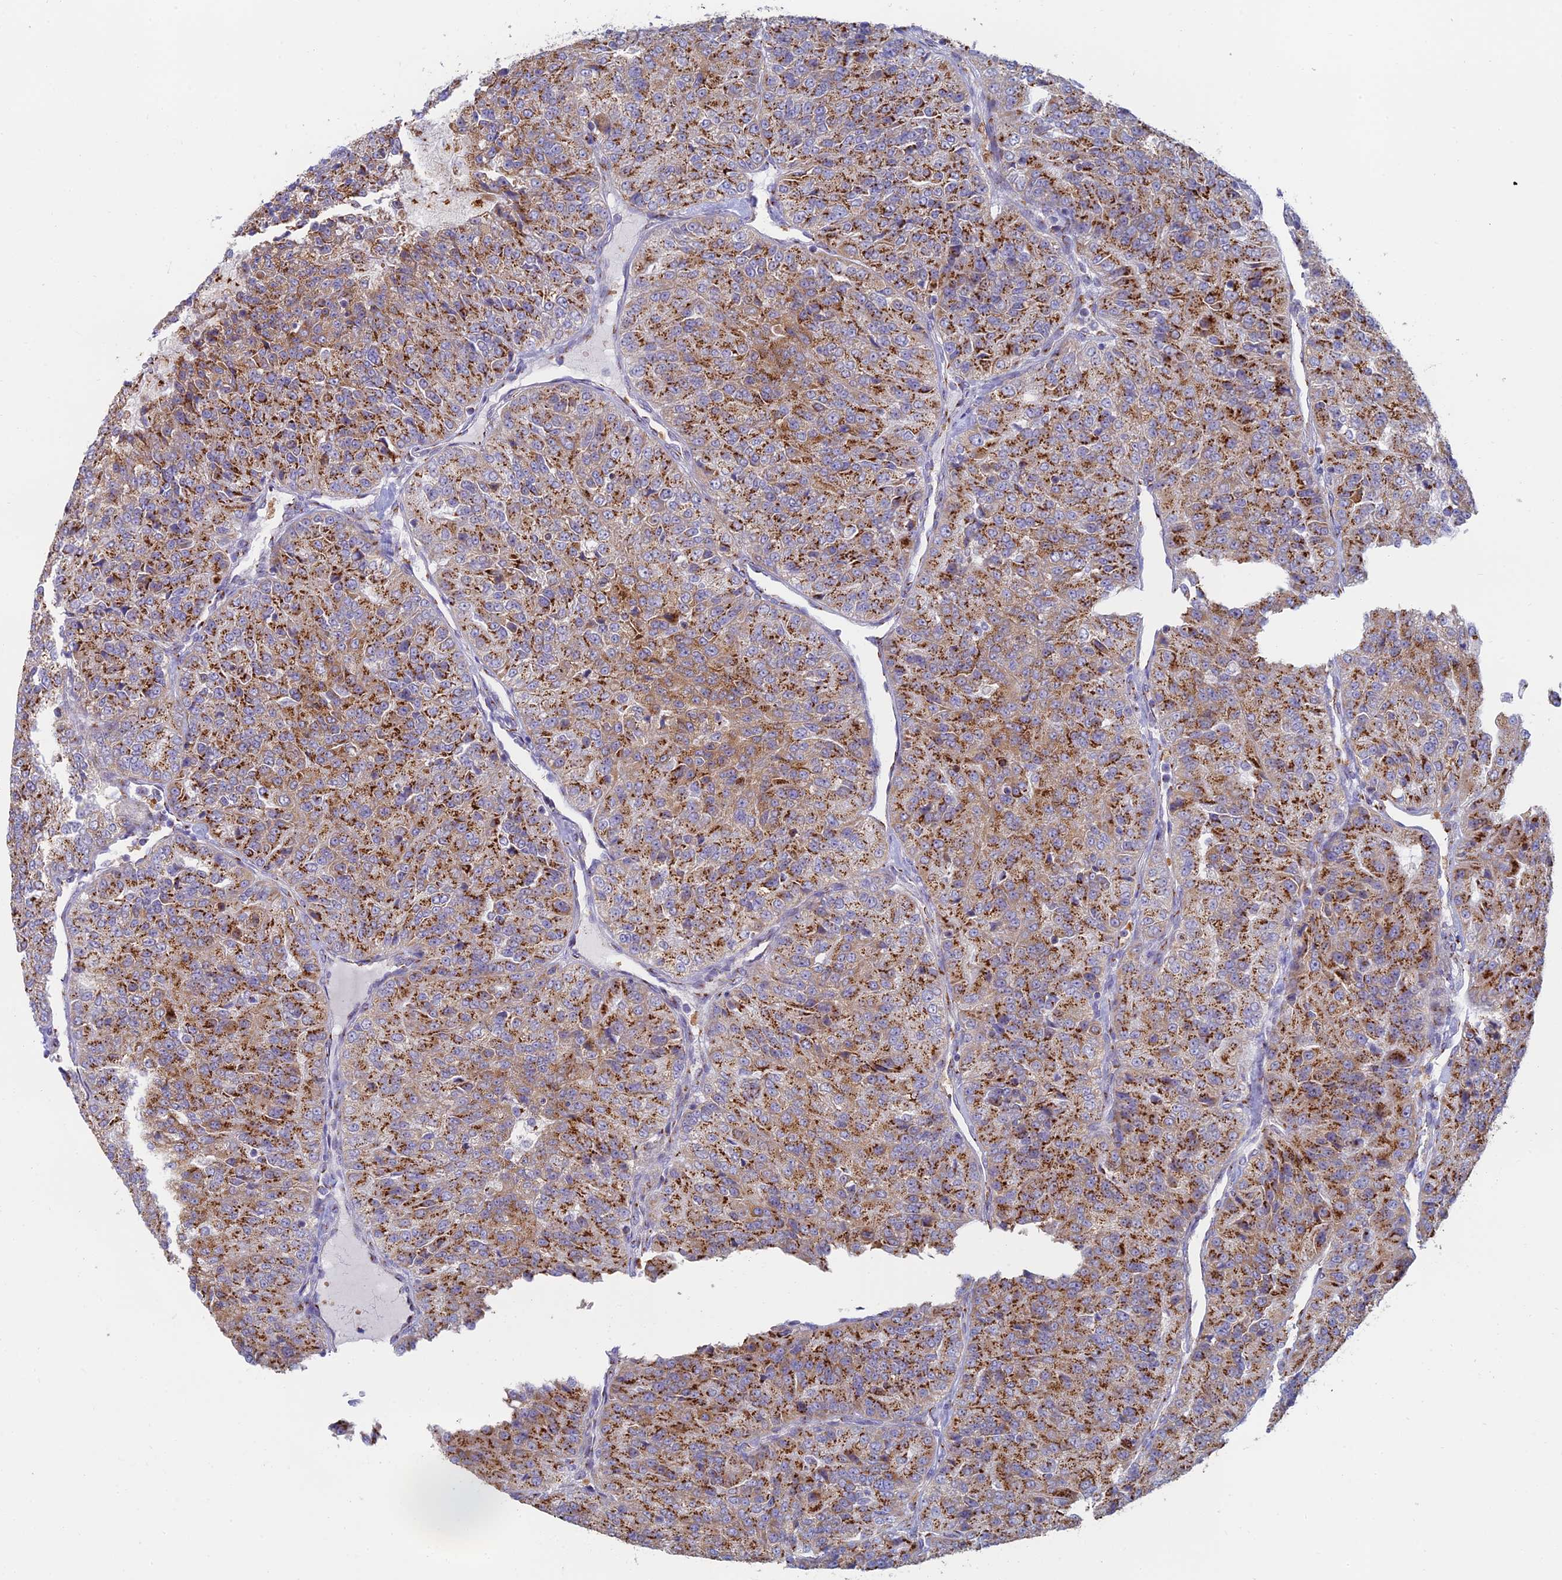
{"staining": {"intensity": "moderate", "quantity": ">75%", "location": "cytoplasmic/membranous"}, "tissue": "renal cancer", "cell_type": "Tumor cells", "image_type": "cancer", "snomed": [{"axis": "morphology", "description": "Adenocarcinoma, NOS"}, {"axis": "topography", "description": "Kidney"}], "caption": "A photomicrograph showing moderate cytoplasmic/membranous staining in approximately >75% of tumor cells in renal cancer, as visualized by brown immunohistochemical staining.", "gene": "HS2ST1", "patient": {"sex": "female", "age": 63}}